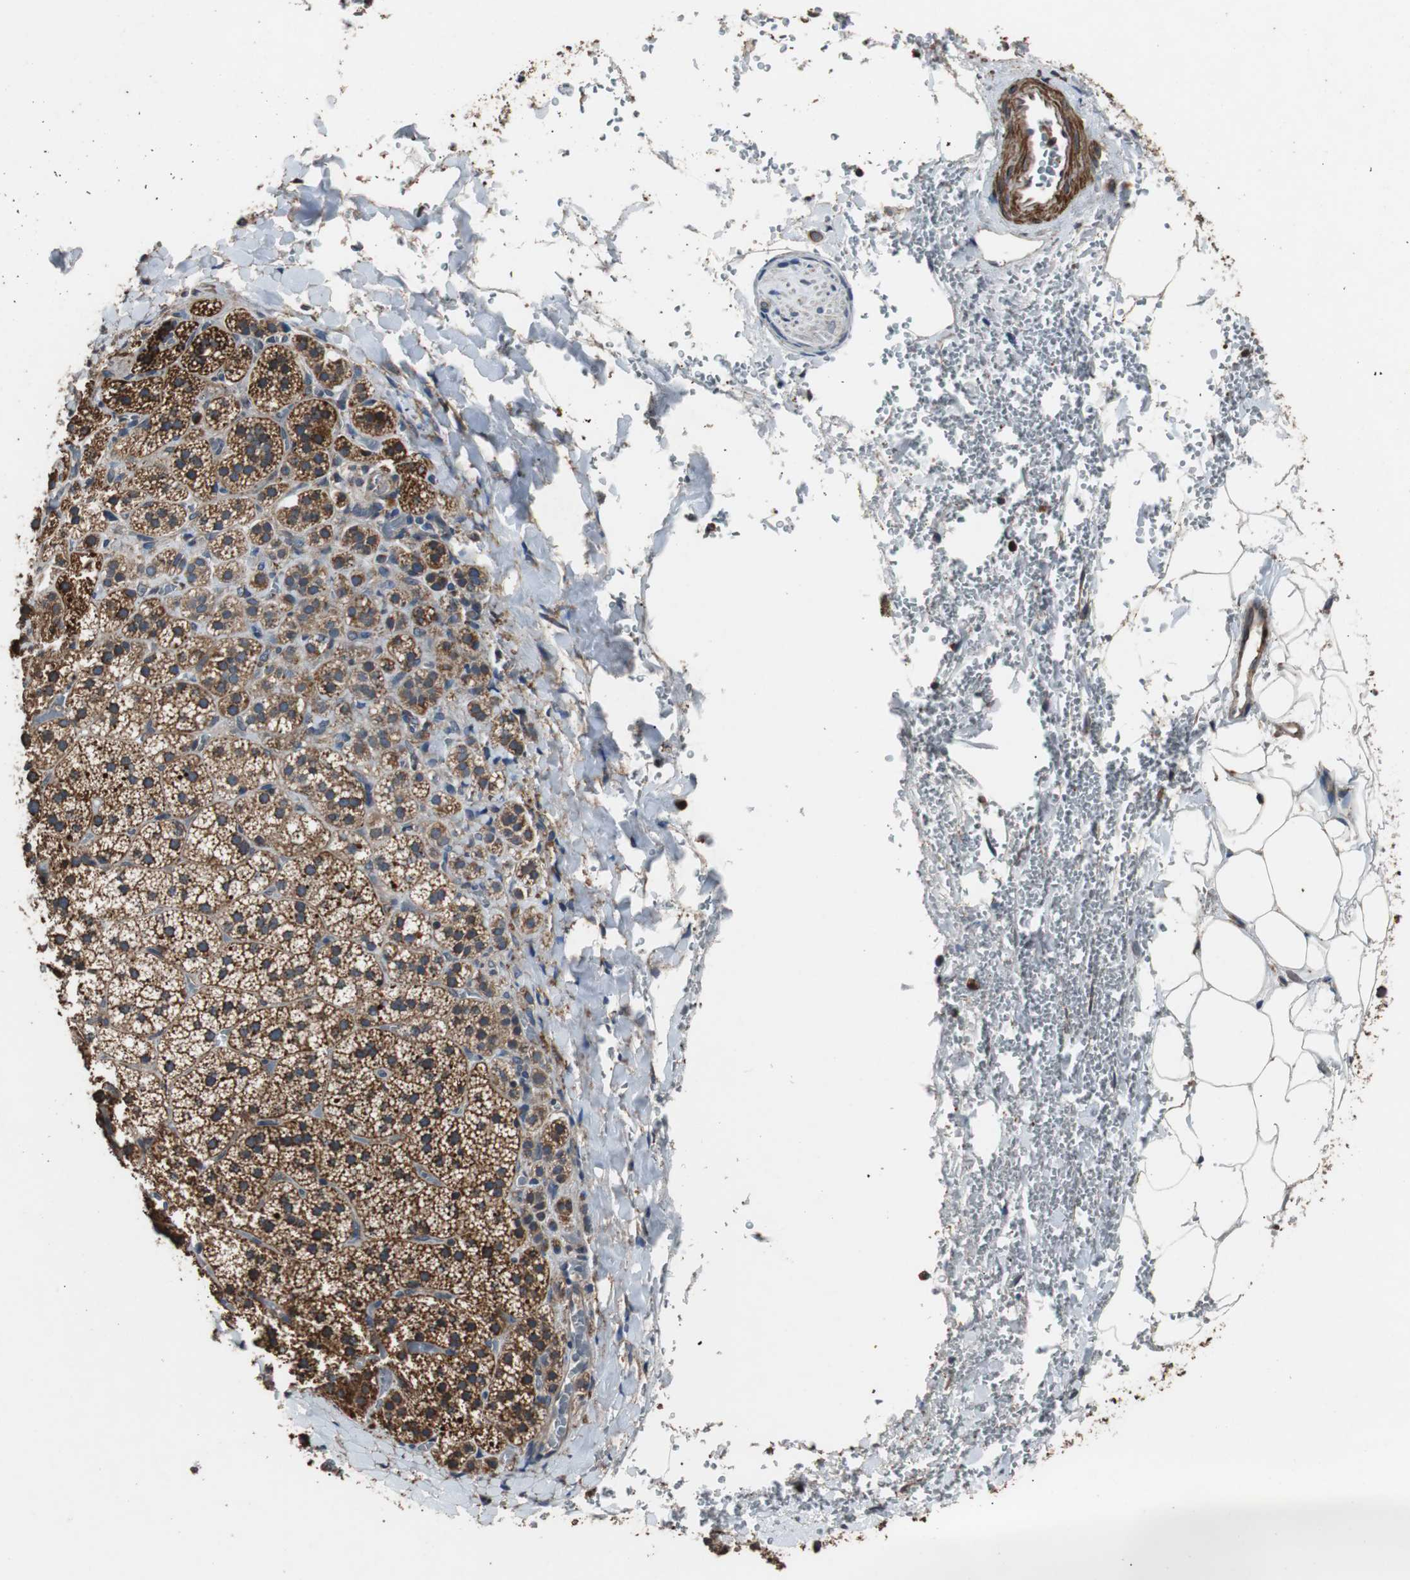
{"staining": {"intensity": "strong", "quantity": ">75%", "location": "cytoplasmic/membranous"}, "tissue": "adrenal gland", "cell_type": "Glandular cells", "image_type": "normal", "snomed": [{"axis": "morphology", "description": "Normal tissue, NOS"}, {"axis": "topography", "description": "Adrenal gland"}], "caption": "Immunohistochemistry photomicrograph of normal human adrenal gland stained for a protein (brown), which shows high levels of strong cytoplasmic/membranous positivity in approximately >75% of glandular cells.", "gene": "PITRM1", "patient": {"sex": "female", "age": 44}}